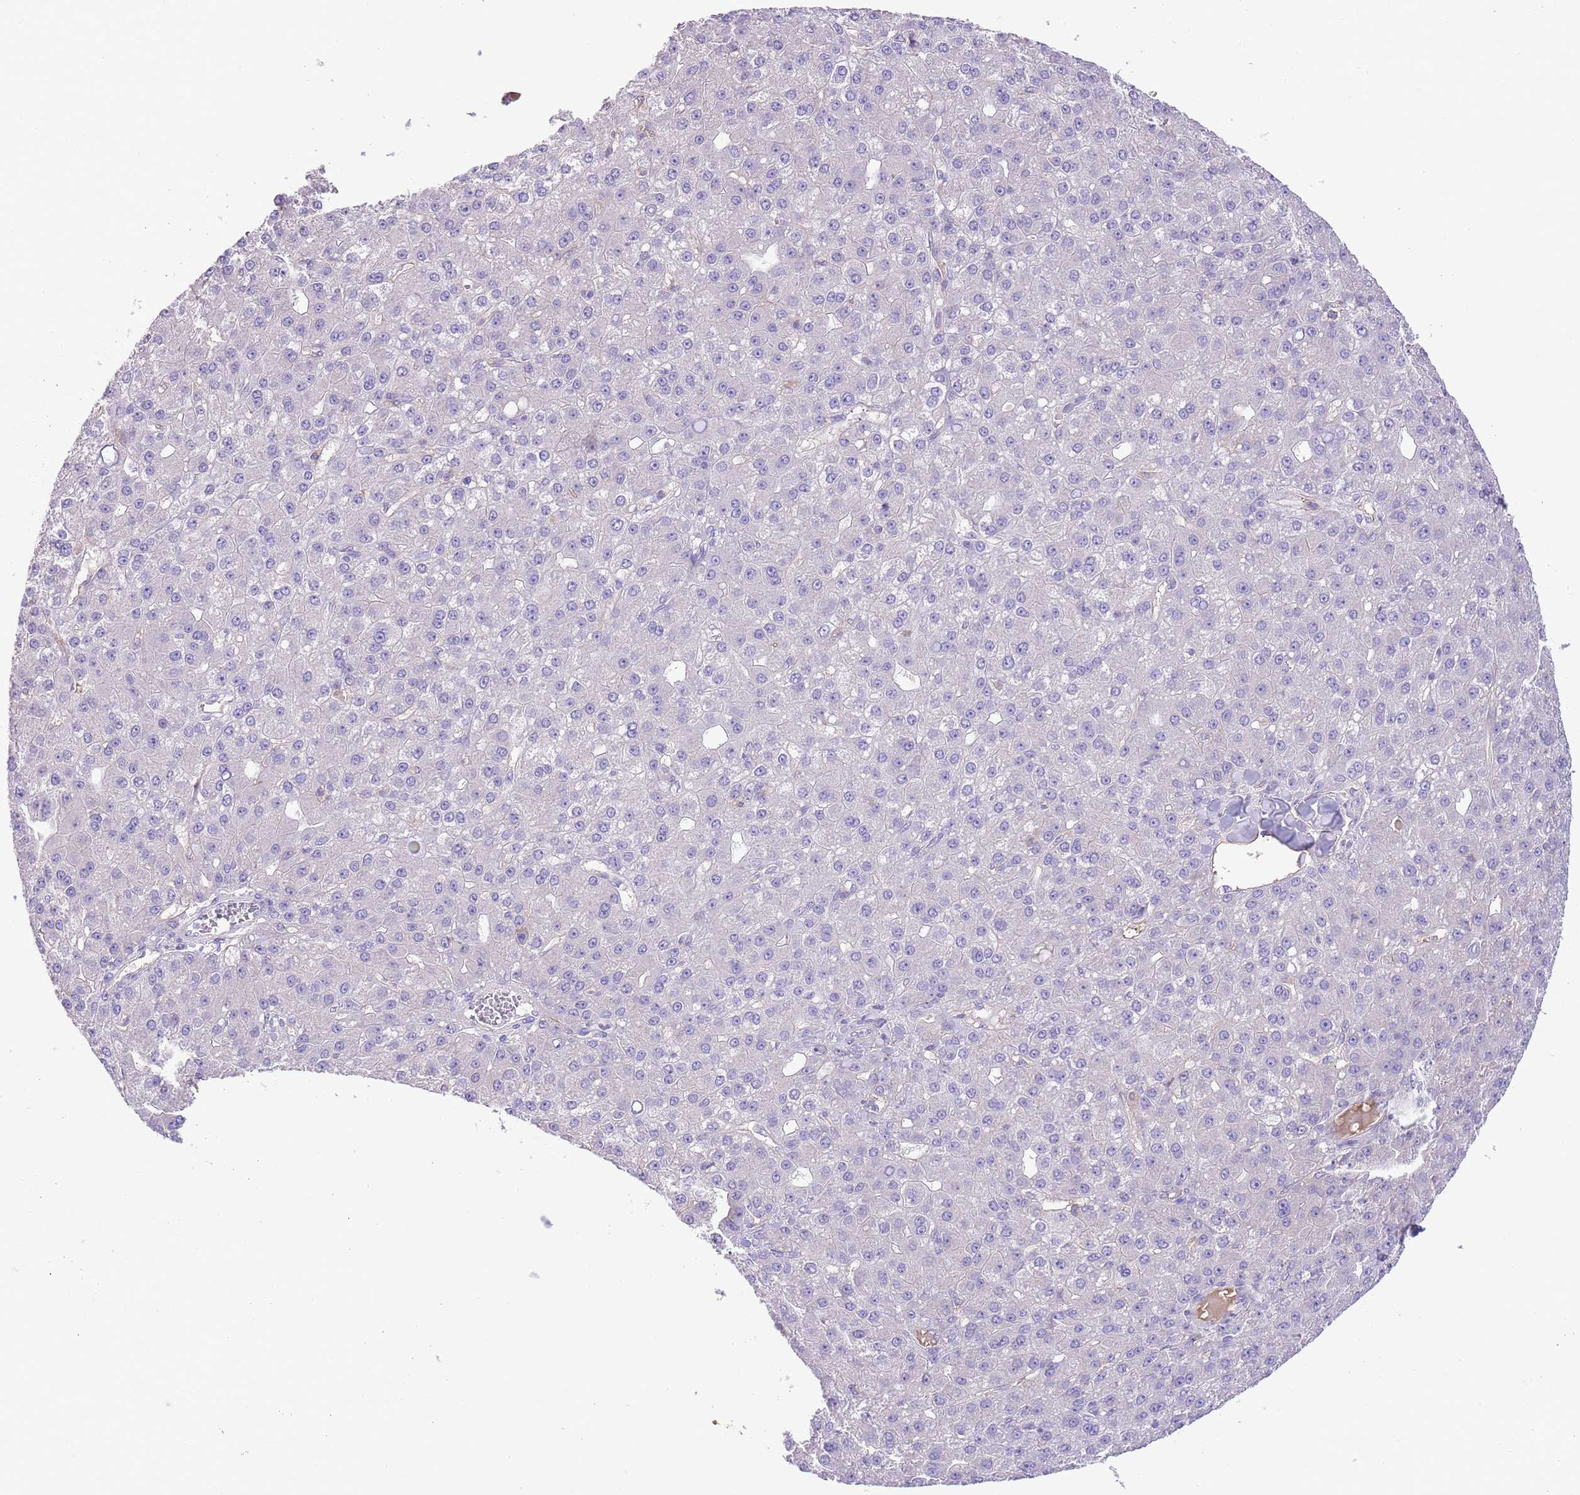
{"staining": {"intensity": "negative", "quantity": "none", "location": "none"}, "tissue": "liver cancer", "cell_type": "Tumor cells", "image_type": "cancer", "snomed": [{"axis": "morphology", "description": "Carcinoma, Hepatocellular, NOS"}, {"axis": "topography", "description": "Liver"}], "caption": "Immunohistochemical staining of liver cancer exhibits no significant staining in tumor cells. (DAB IHC, high magnification).", "gene": "IGF1", "patient": {"sex": "male", "age": 67}}